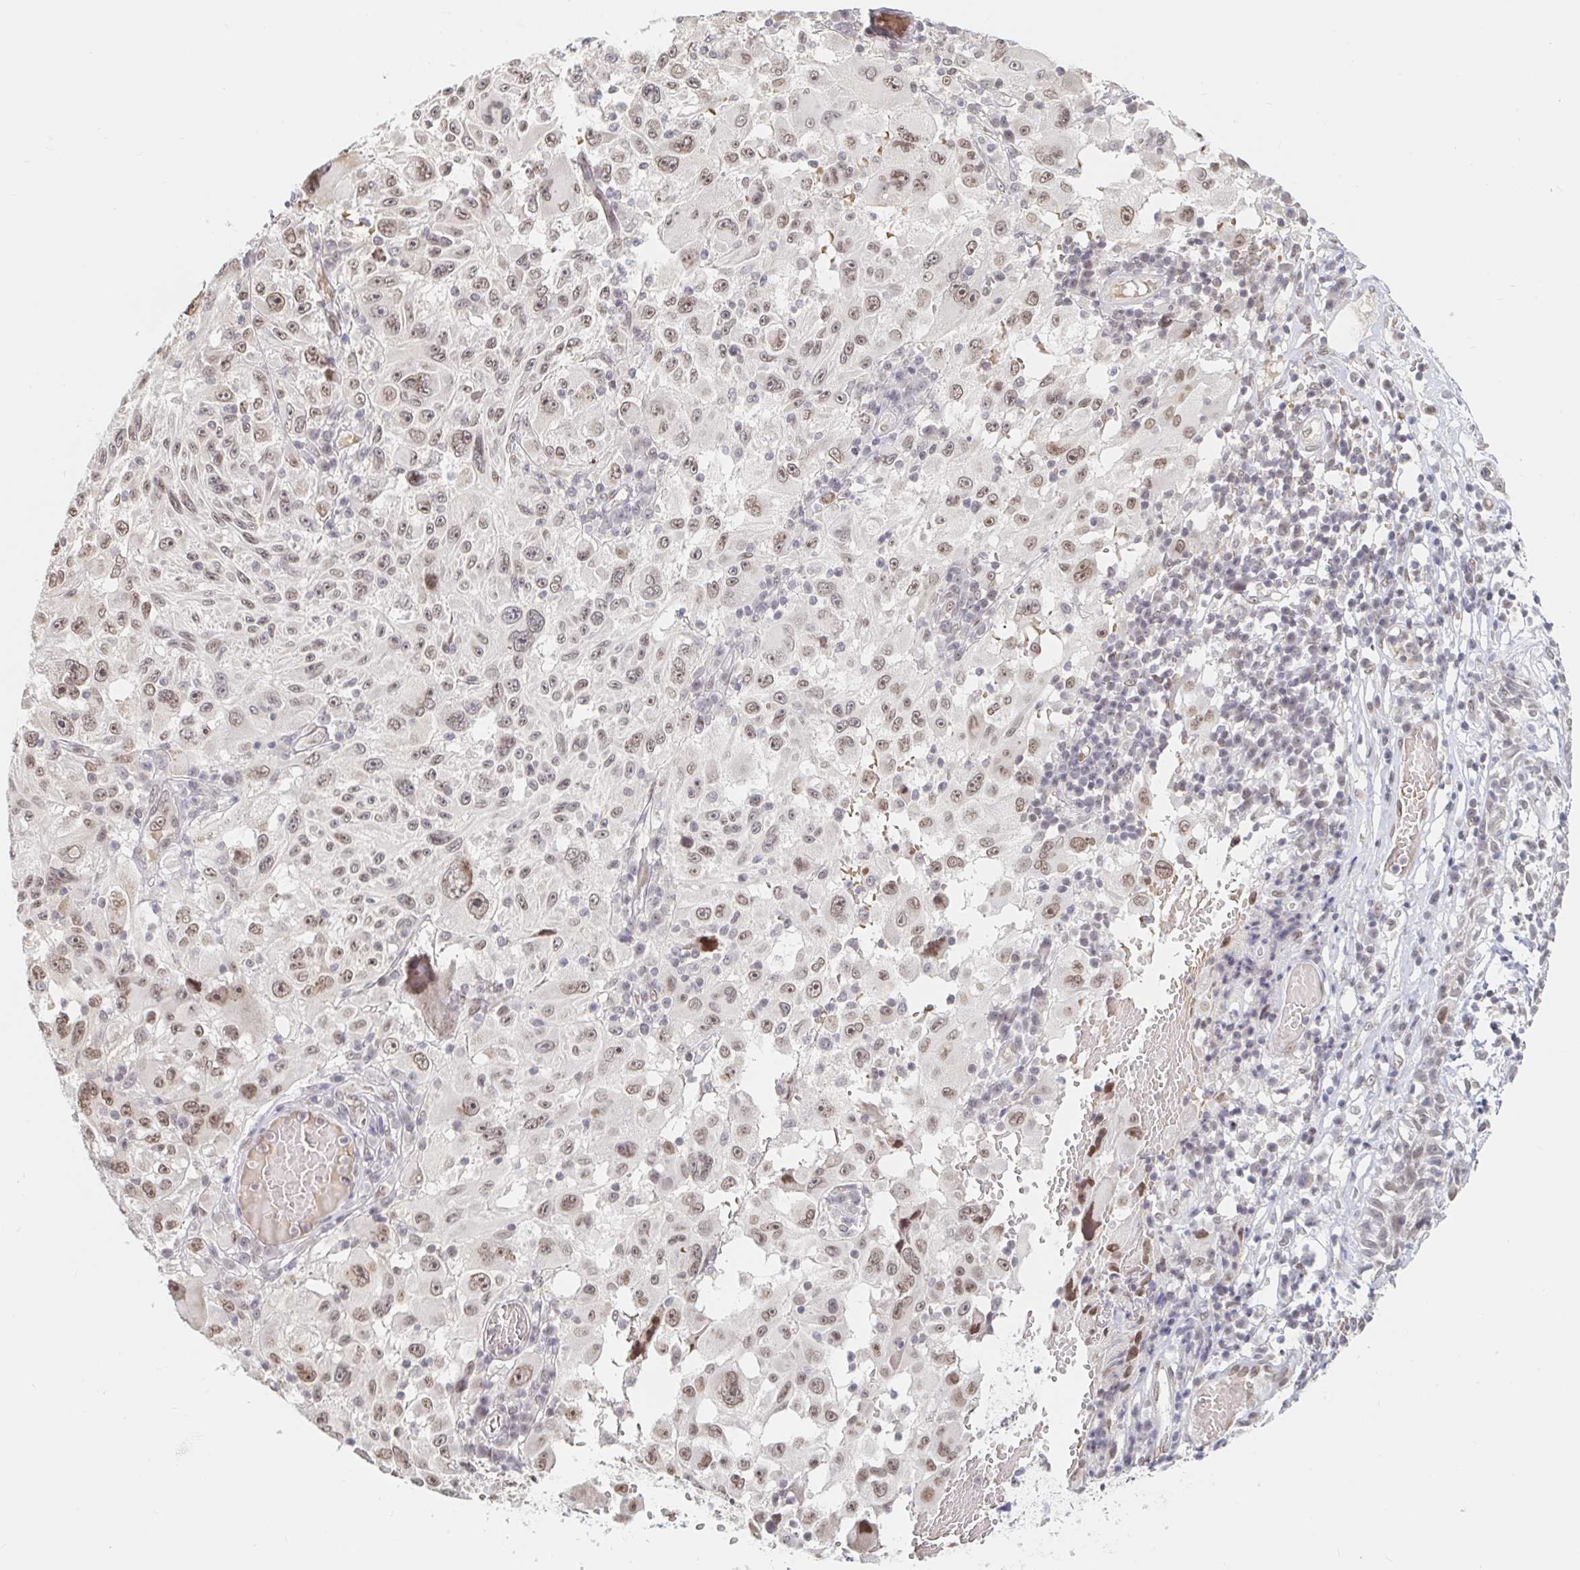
{"staining": {"intensity": "moderate", "quantity": ">75%", "location": "nuclear"}, "tissue": "melanoma", "cell_type": "Tumor cells", "image_type": "cancer", "snomed": [{"axis": "morphology", "description": "Malignant melanoma, NOS"}, {"axis": "topography", "description": "Skin"}], "caption": "IHC micrograph of human malignant melanoma stained for a protein (brown), which exhibits medium levels of moderate nuclear expression in approximately >75% of tumor cells.", "gene": "CHD2", "patient": {"sex": "female", "age": 71}}